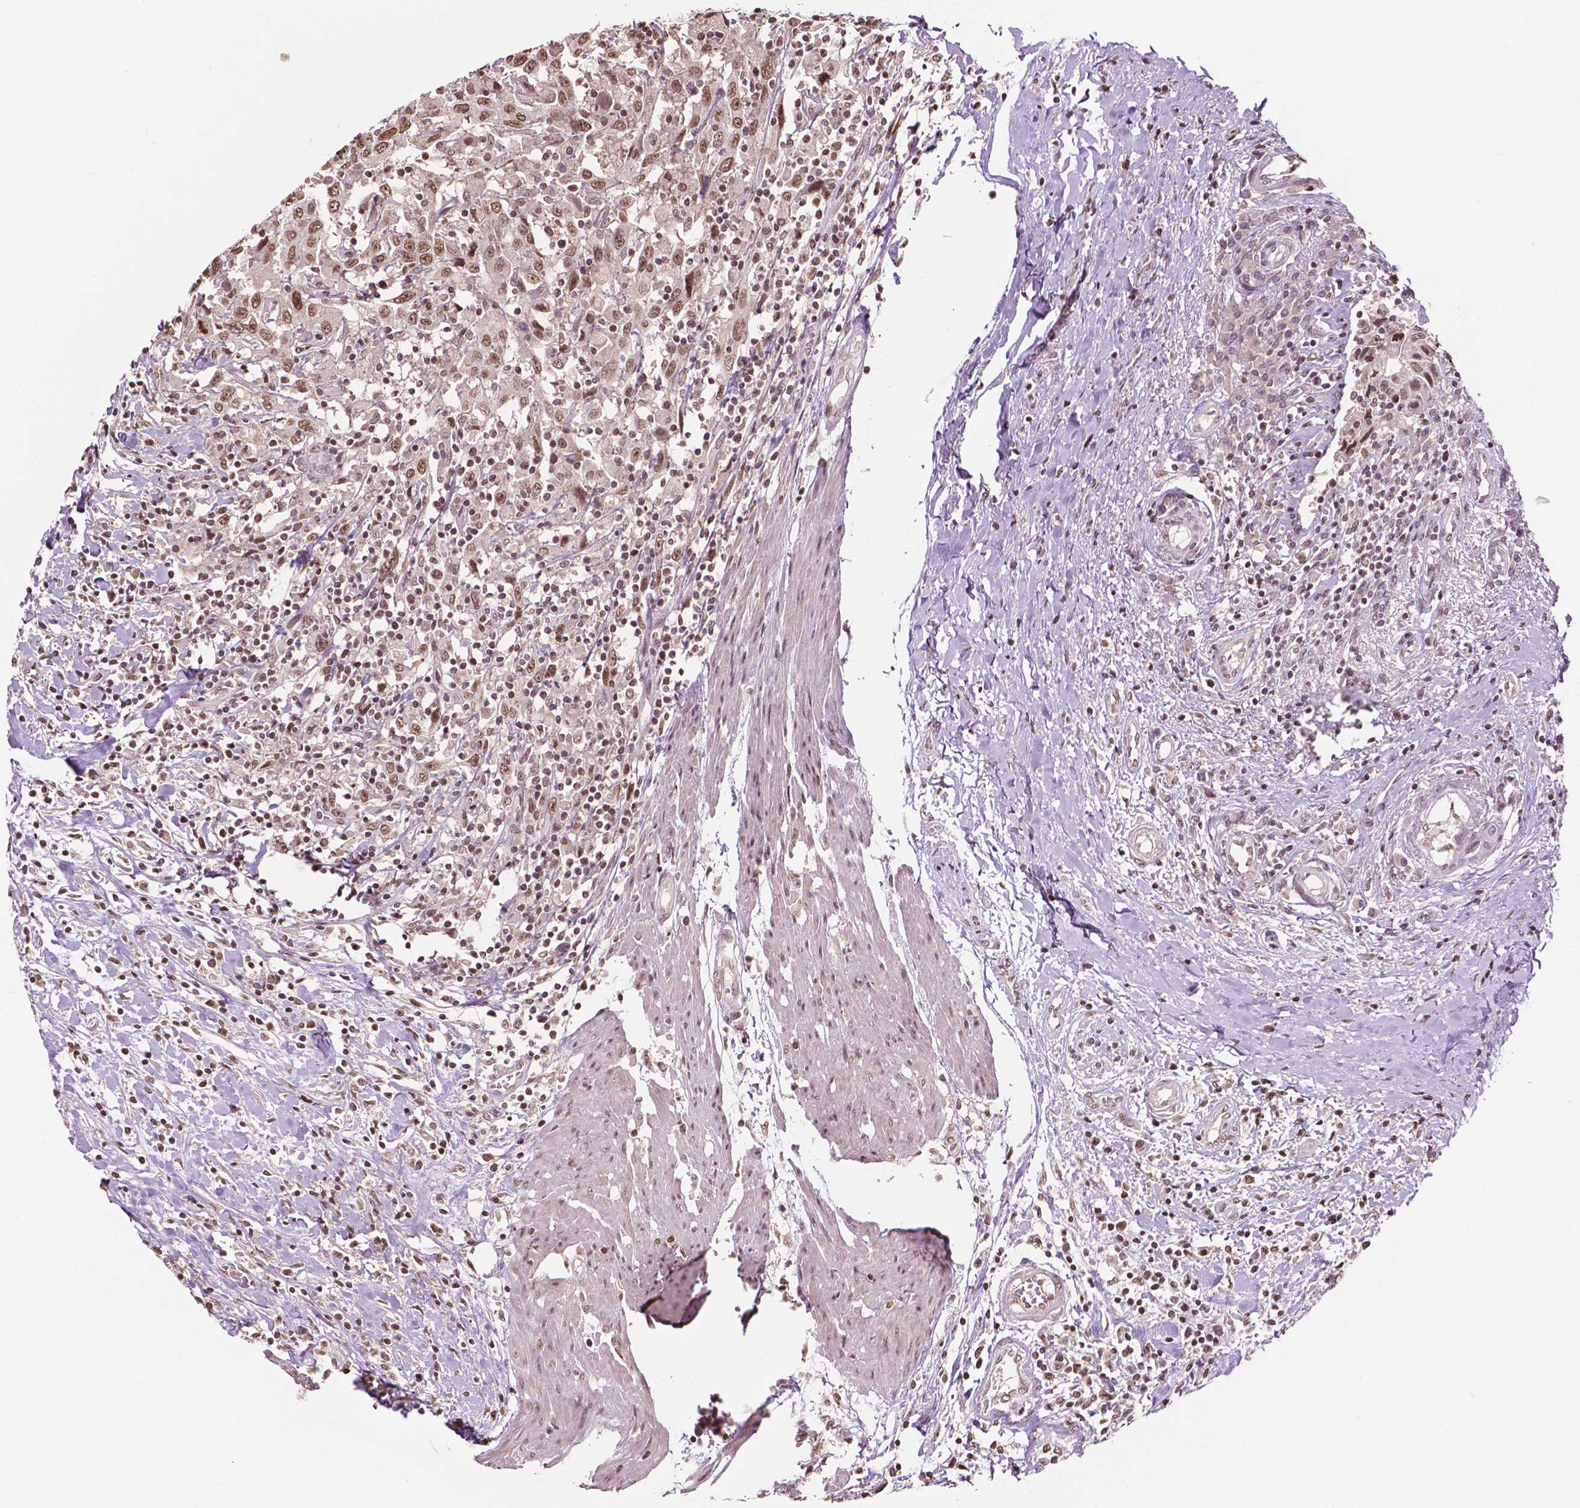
{"staining": {"intensity": "moderate", "quantity": ">75%", "location": "nuclear"}, "tissue": "urothelial cancer", "cell_type": "Tumor cells", "image_type": "cancer", "snomed": [{"axis": "morphology", "description": "Urothelial carcinoma, High grade"}, {"axis": "topography", "description": "Urinary bladder"}], "caption": "Immunohistochemical staining of human urothelial cancer reveals medium levels of moderate nuclear protein staining in about >75% of tumor cells. (DAB (3,3'-diaminobenzidine) IHC, brown staining for protein, blue staining for nuclei).", "gene": "DEK", "patient": {"sex": "male", "age": 61}}